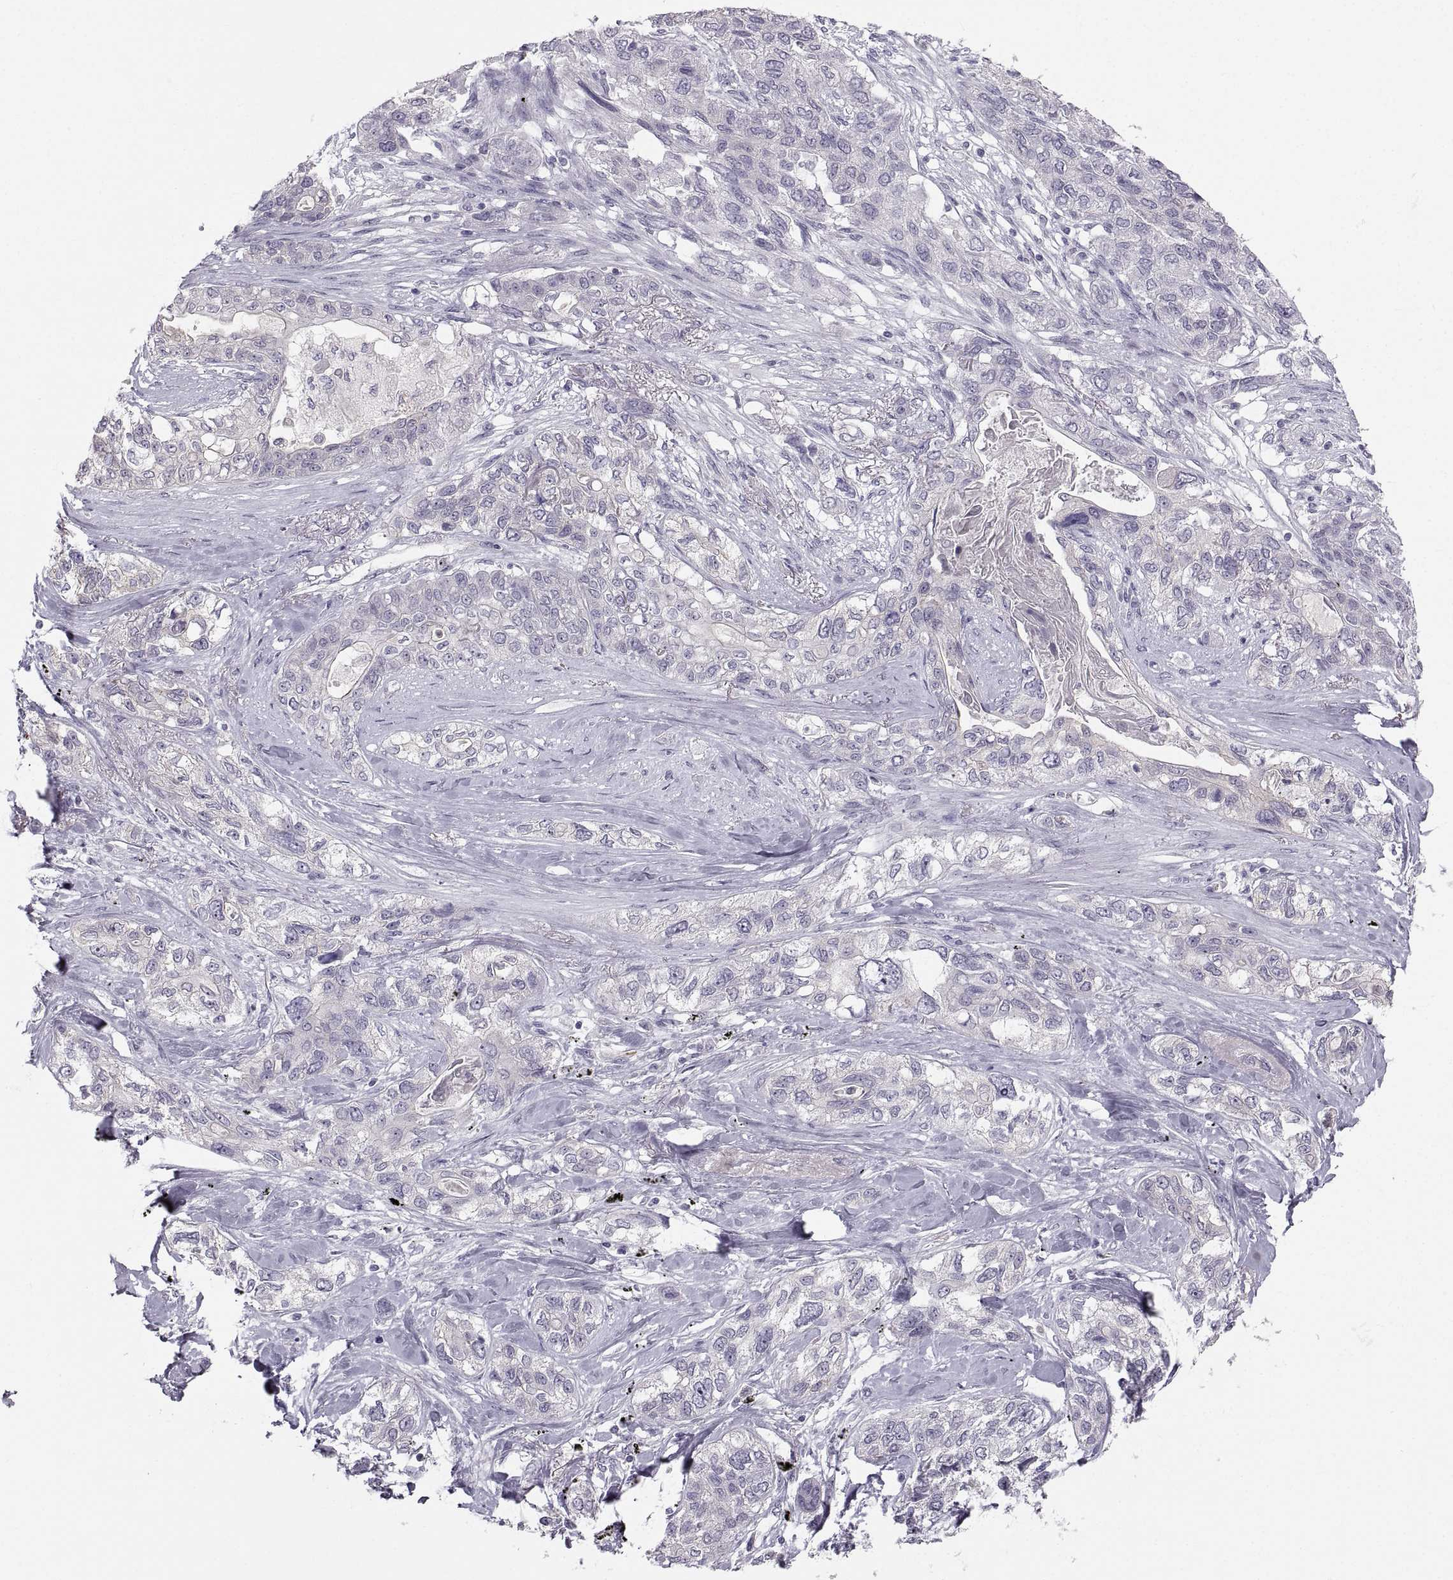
{"staining": {"intensity": "negative", "quantity": "none", "location": "none"}, "tissue": "lung cancer", "cell_type": "Tumor cells", "image_type": "cancer", "snomed": [{"axis": "morphology", "description": "Squamous cell carcinoma, NOS"}, {"axis": "topography", "description": "Lung"}], "caption": "The immunohistochemistry histopathology image has no significant expression in tumor cells of lung cancer (squamous cell carcinoma) tissue.", "gene": "ZNF185", "patient": {"sex": "female", "age": 70}}